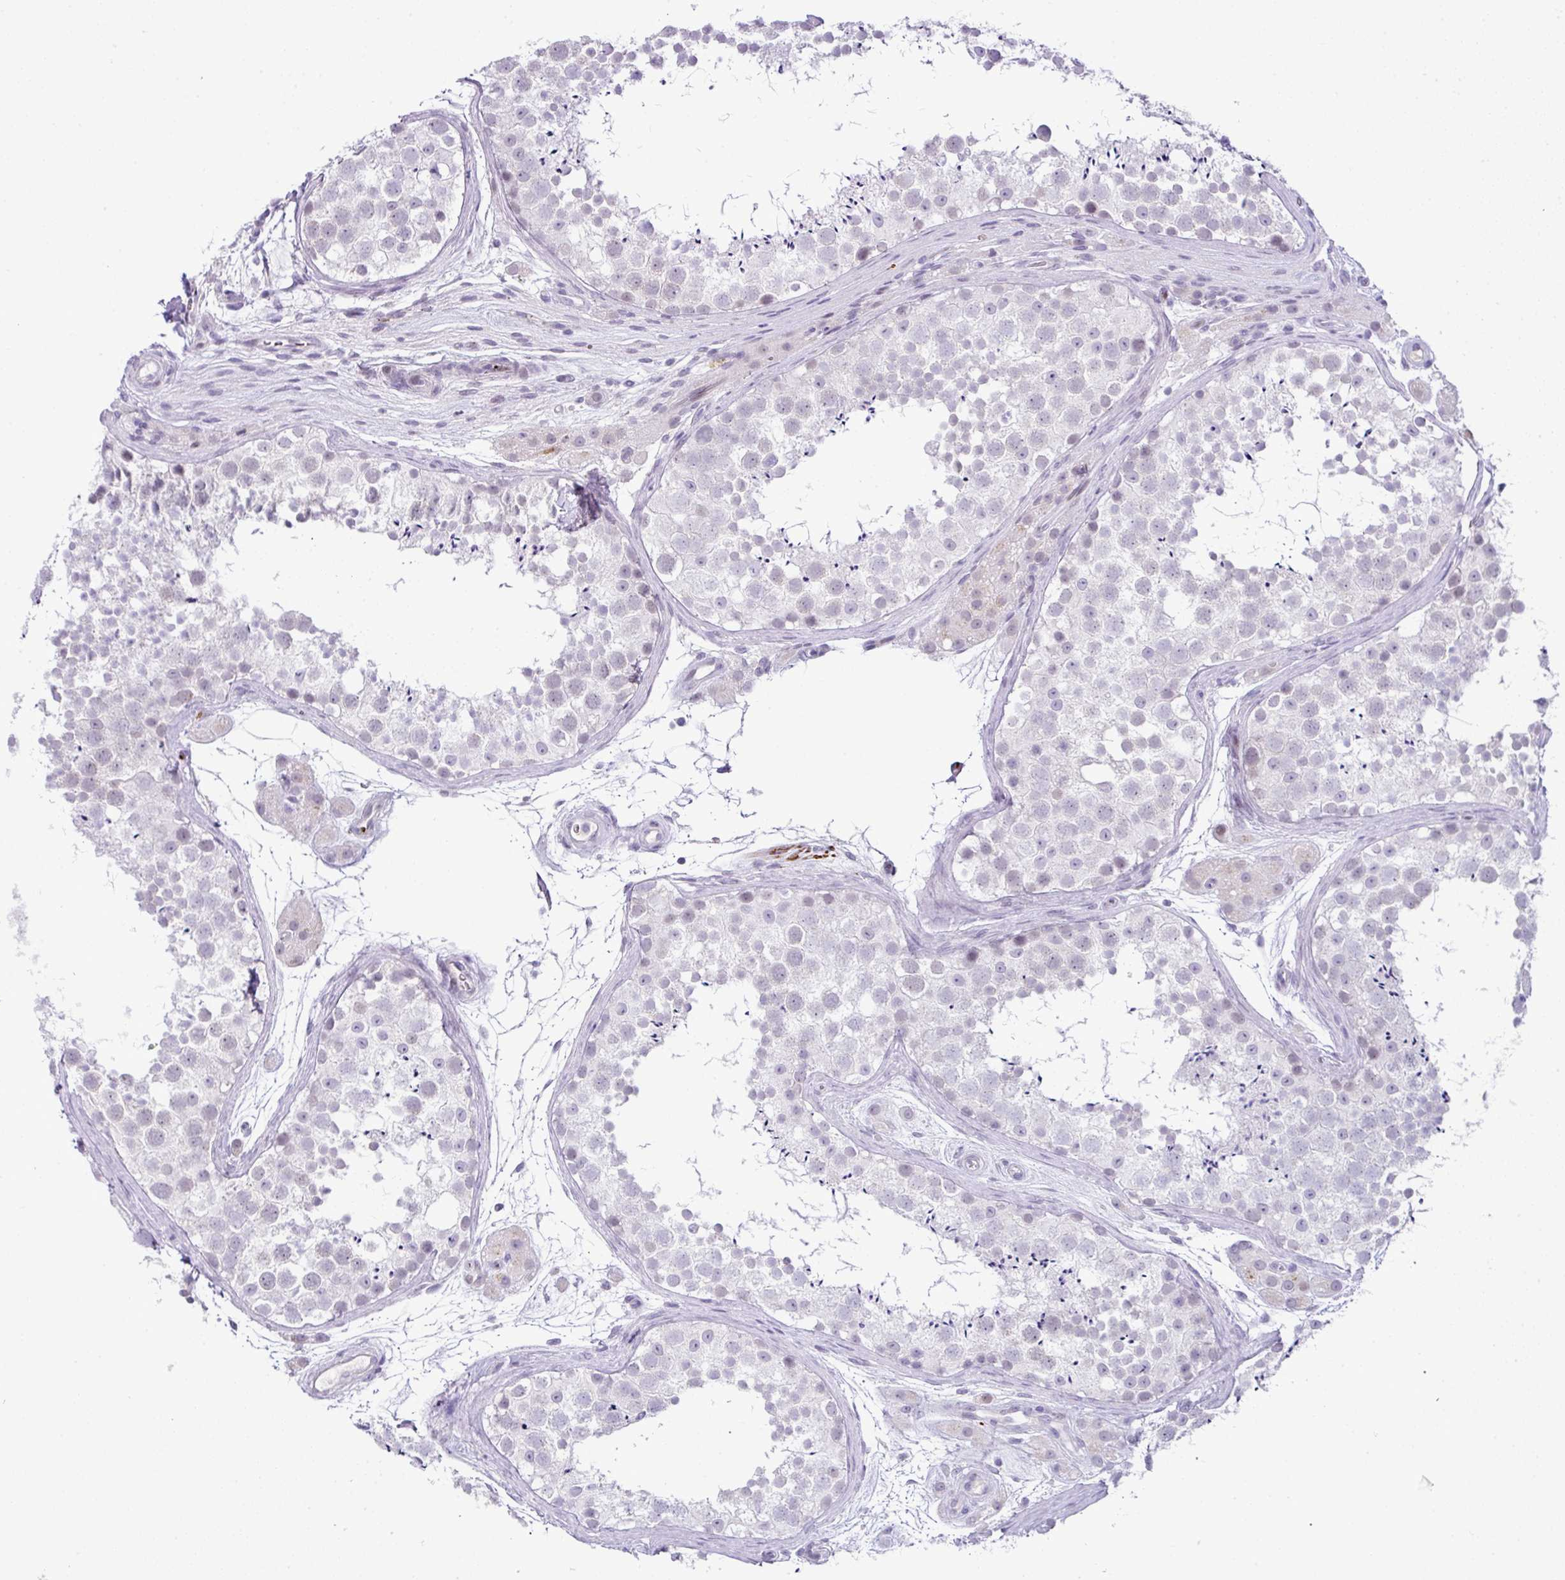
{"staining": {"intensity": "negative", "quantity": "none", "location": "none"}, "tissue": "testis", "cell_type": "Cells in seminiferous ducts", "image_type": "normal", "snomed": [{"axis": "morphology", "description": "Normal tissue, NOS"}, {"axis": "topography", "description": "Testis"}], "caption": "A high-resolution photomicrograph shows IHC staining of unremarkable testis, which exhibits no significant positivity in cells in seminiferous ducts.", "gene": "CMTM5", "patient": {"sex": "male", "age": 41}}